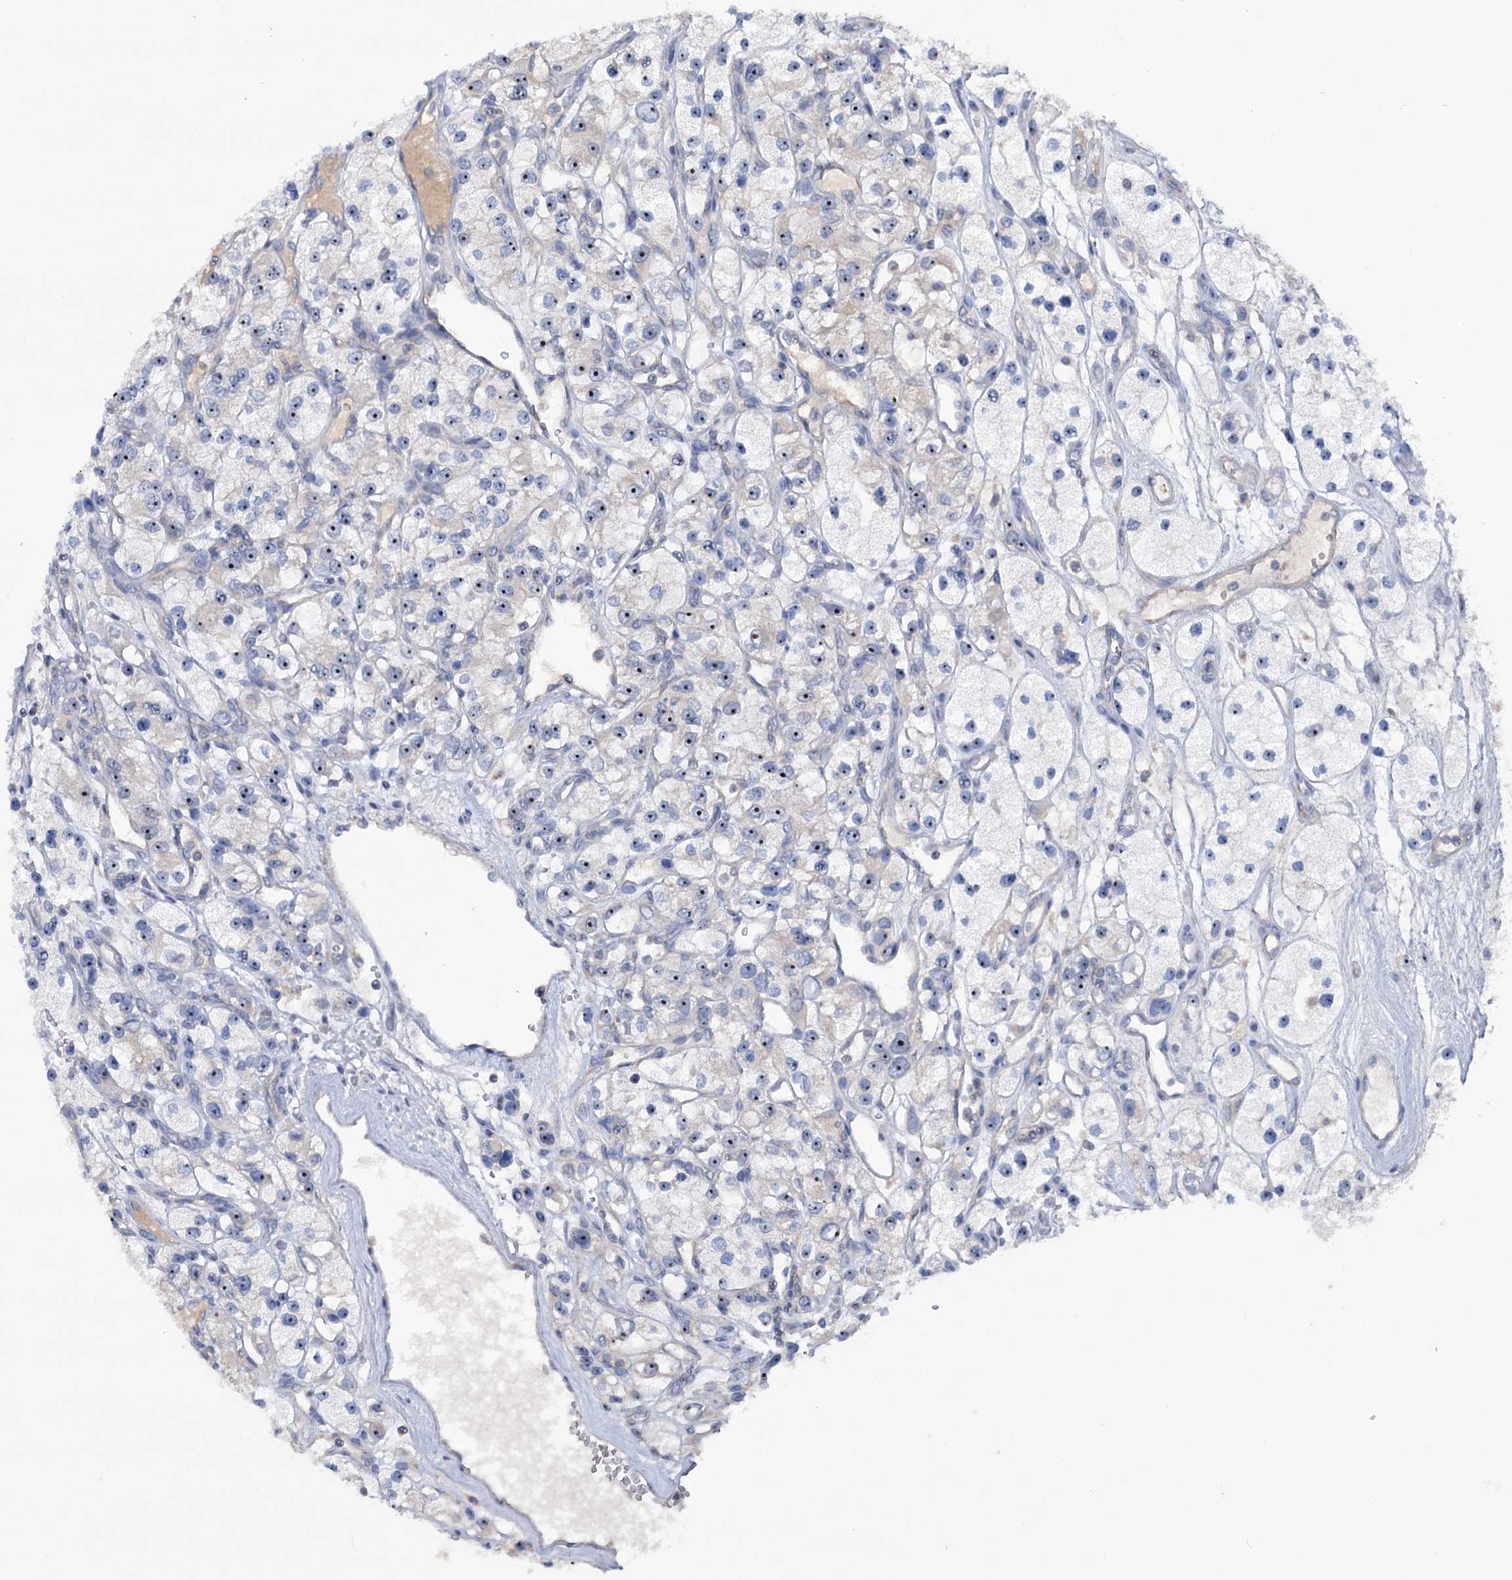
{"staining": {"intensity": "moderate", "quantity": "25%-75%", "location": "nuclear"}, "tissue": "renal cancer", "cell_type": "Tumor cells", "image_type": "cancer", "snomed": [{"axis": "morphology", "description": "Adenocarcinoma, NOS"}, {"axis": "topography", "description": "Kidney"}], "caption": "Human renal cancer (adenocarcinoma) stained for a protein (brown) exhibits moderate nuclear positive staining in about 25%-75% of tumor cells.", "gene": "HTR3B", "patient": {"sex": "female", "age": 57}}